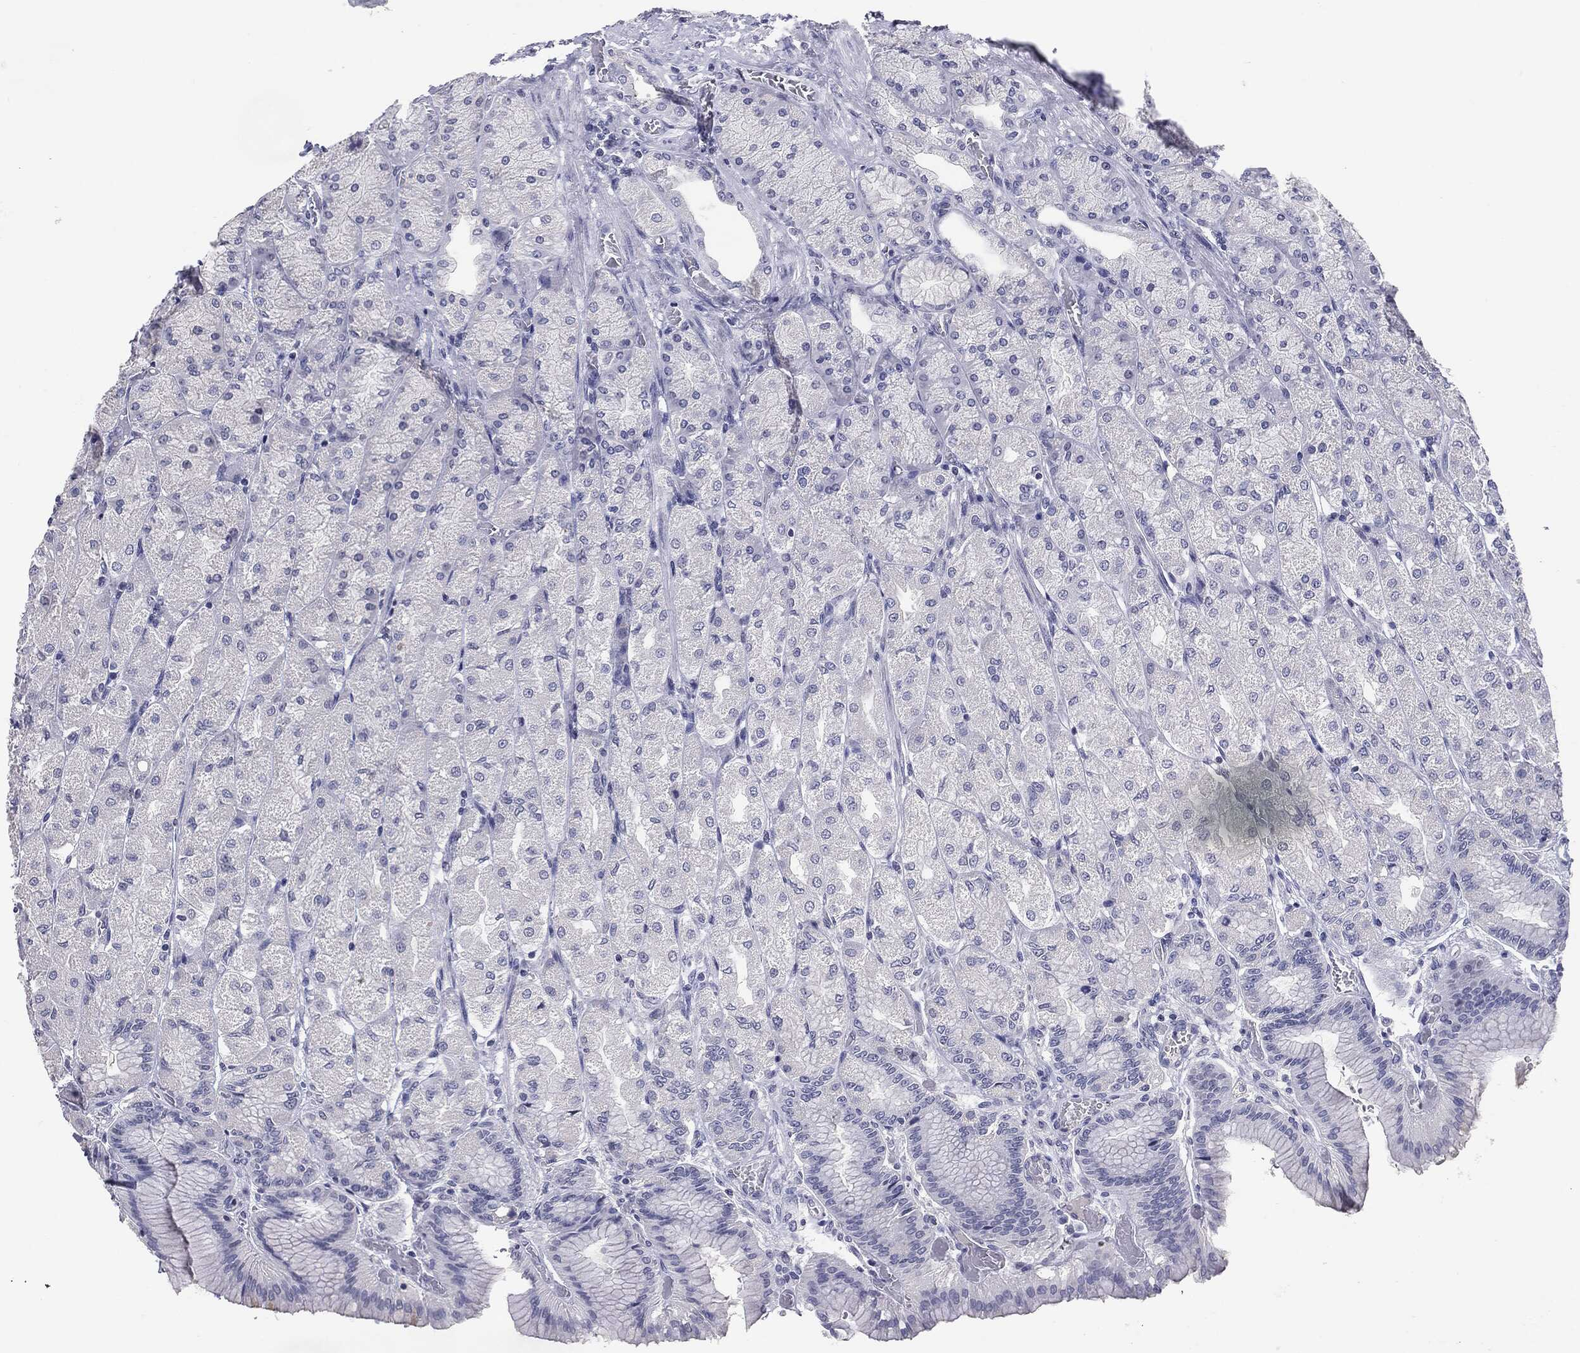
{"staining": {"intensity": "negative", "quantity": "none", "location": "none"}, "tissue": "stomach", "cell_type": "Glandular cells", "image_type": "normal", "snomed": [{"axis": "morphology", "description": "Normal tissue, NOS"}, {"axis": "morphology", "description": "Adenocarcinoma, NOS"}, {"axis": "morphology", "description": "Adenocarcinoma, High grade"}, {"axis": "topography", "description": "Stomach, upper"}, {"axis": "topography", "description": "Stomach"}], "caption": "Micrograph shows no significant protein expression in glandular cells of unremarkable stomach.", "gene": "SERPINB4", "patient": {"sex": "female", "age": 65}}